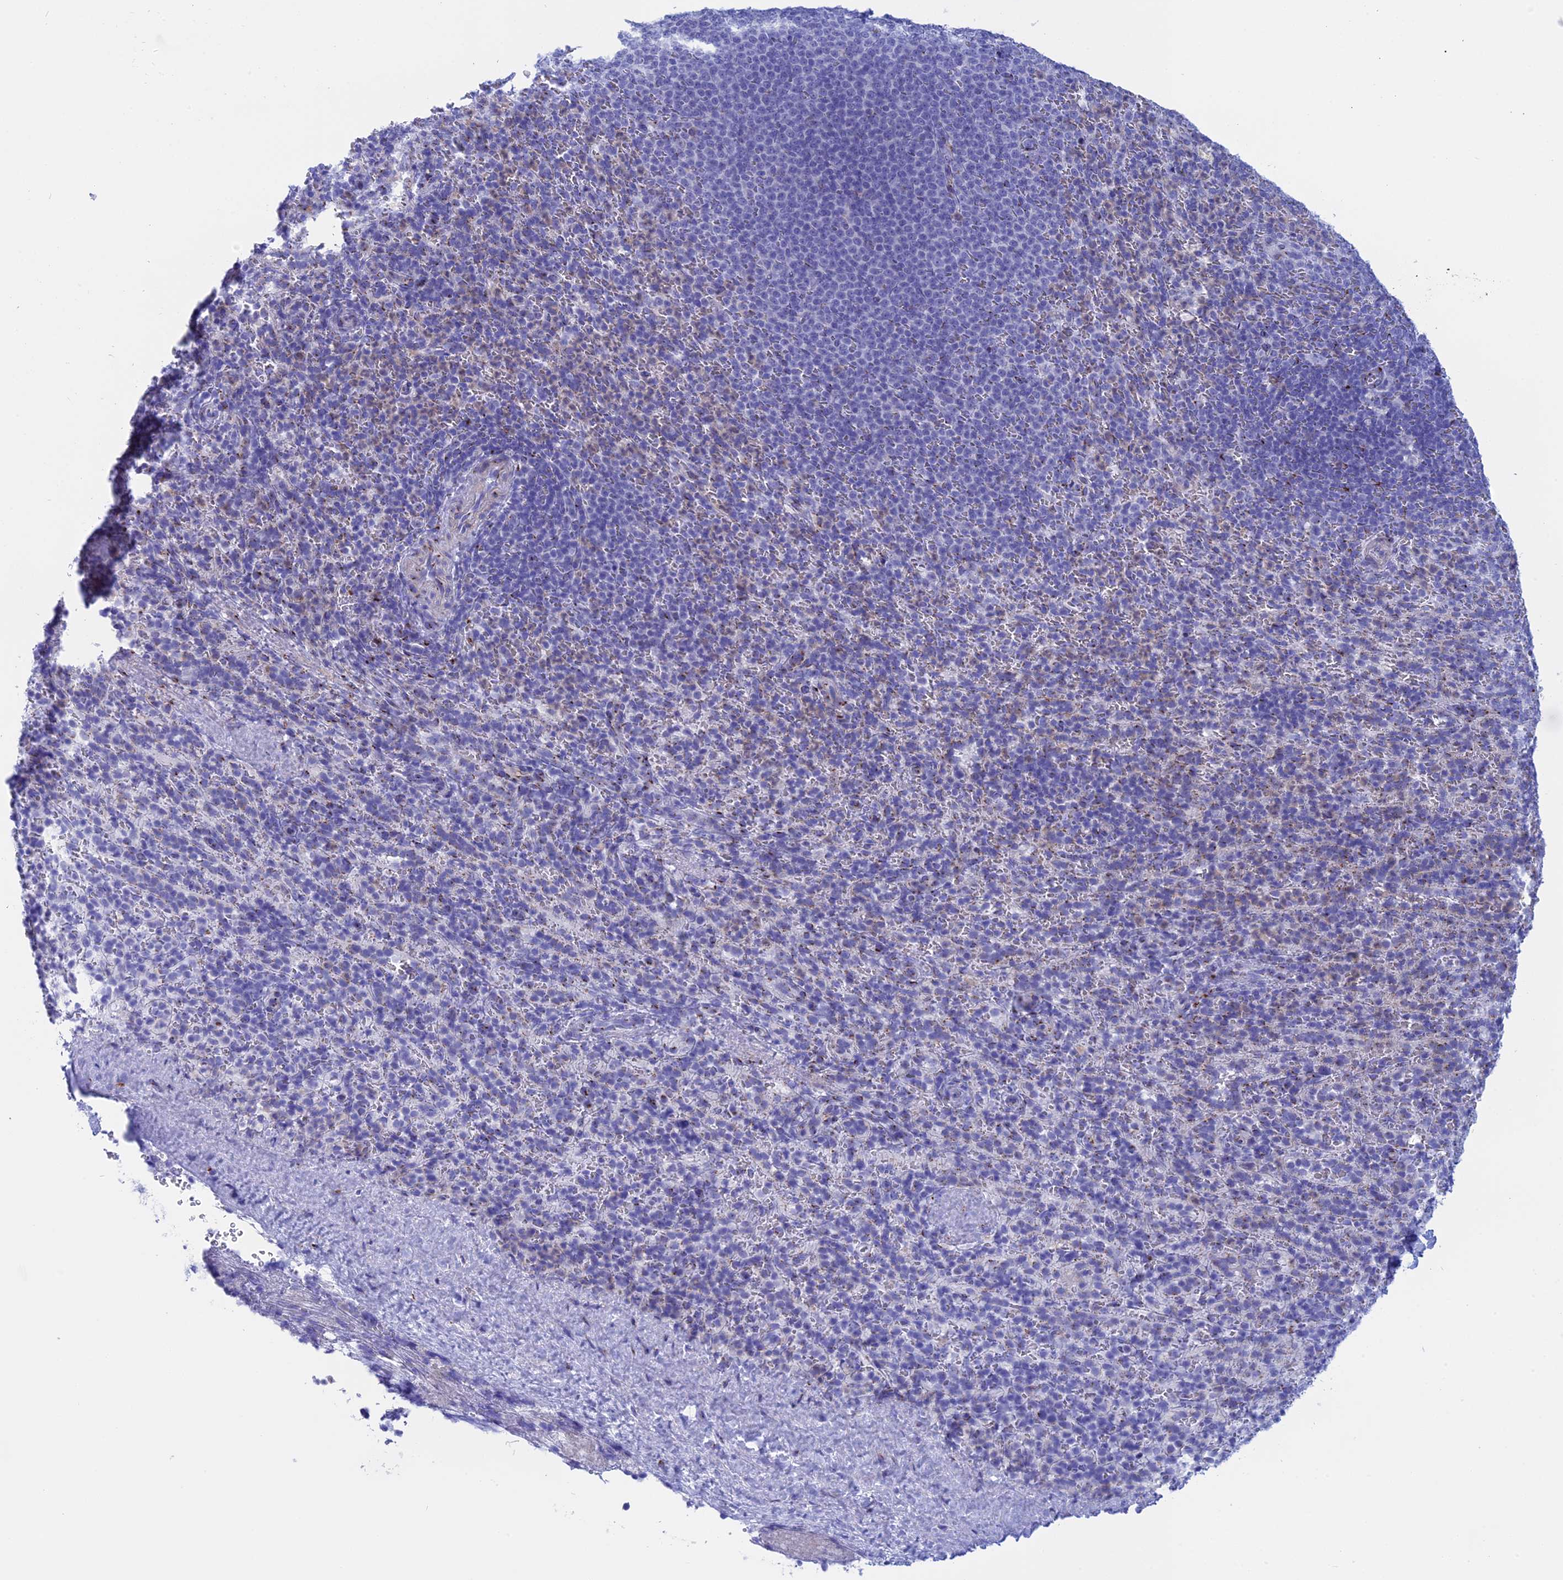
{"staining": {"intensity": "negative", "quantity": "none", "location": "none"}, "tissue": "spleen", "cell_type": "Cells in red pulp", "image_type": "normal", "snomed": [{"axis": "morphology", "description": "Normal tissue, NOS"}, {"axis": "topography", "description": "Spleen"}], "caption": "An immunohistochemistry (IHC) image of benign spleen is shown. There is no staining in cells in red pulp of spleen. (Immunohistochemistry, brightfield microscopy, high magnification).", "gene": "ERICH4", "patient": {"sex": "female", "age": 21}}